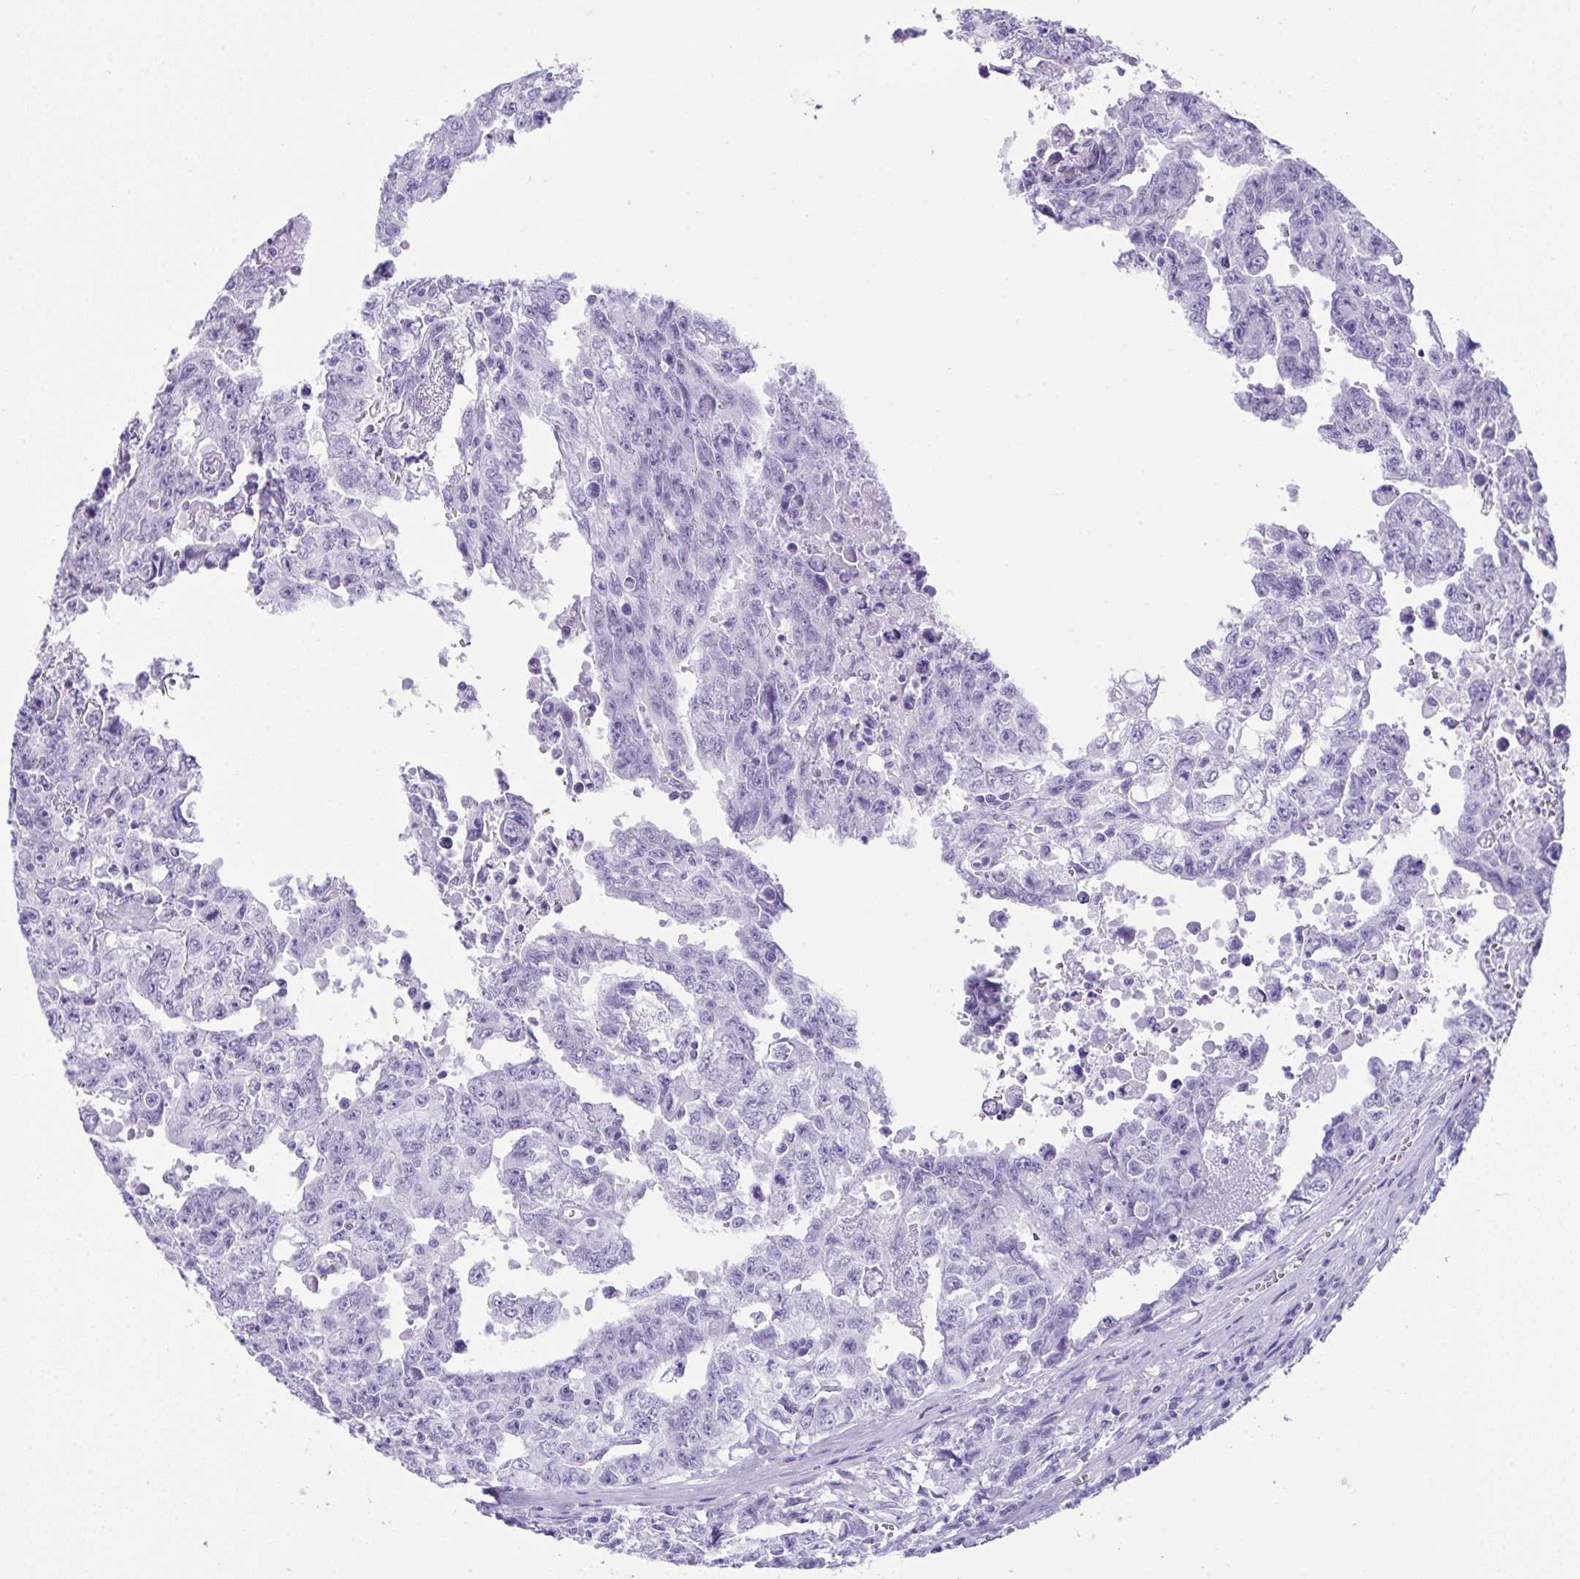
{"staining": {"intensity": "negative", "quantity": "none", "location": "none"}, "tissue": "testis cancer", "cell_type": "Tumor cells", "image_type": "cancer", "snomed": [{"axis": "morphology", "description": "Carcinoma, Embryonal, NOS"}, {"axis": "topography", "description": "Testis"}], "caption": "High power microscopy image of an immunohistochemistry (IHC) histopathology image of embryonal carcinoma (testis), revealing no significant expression in tumor cells.", "gene": "LGALS4", "patient": {"sex": "male", "age": 24}}